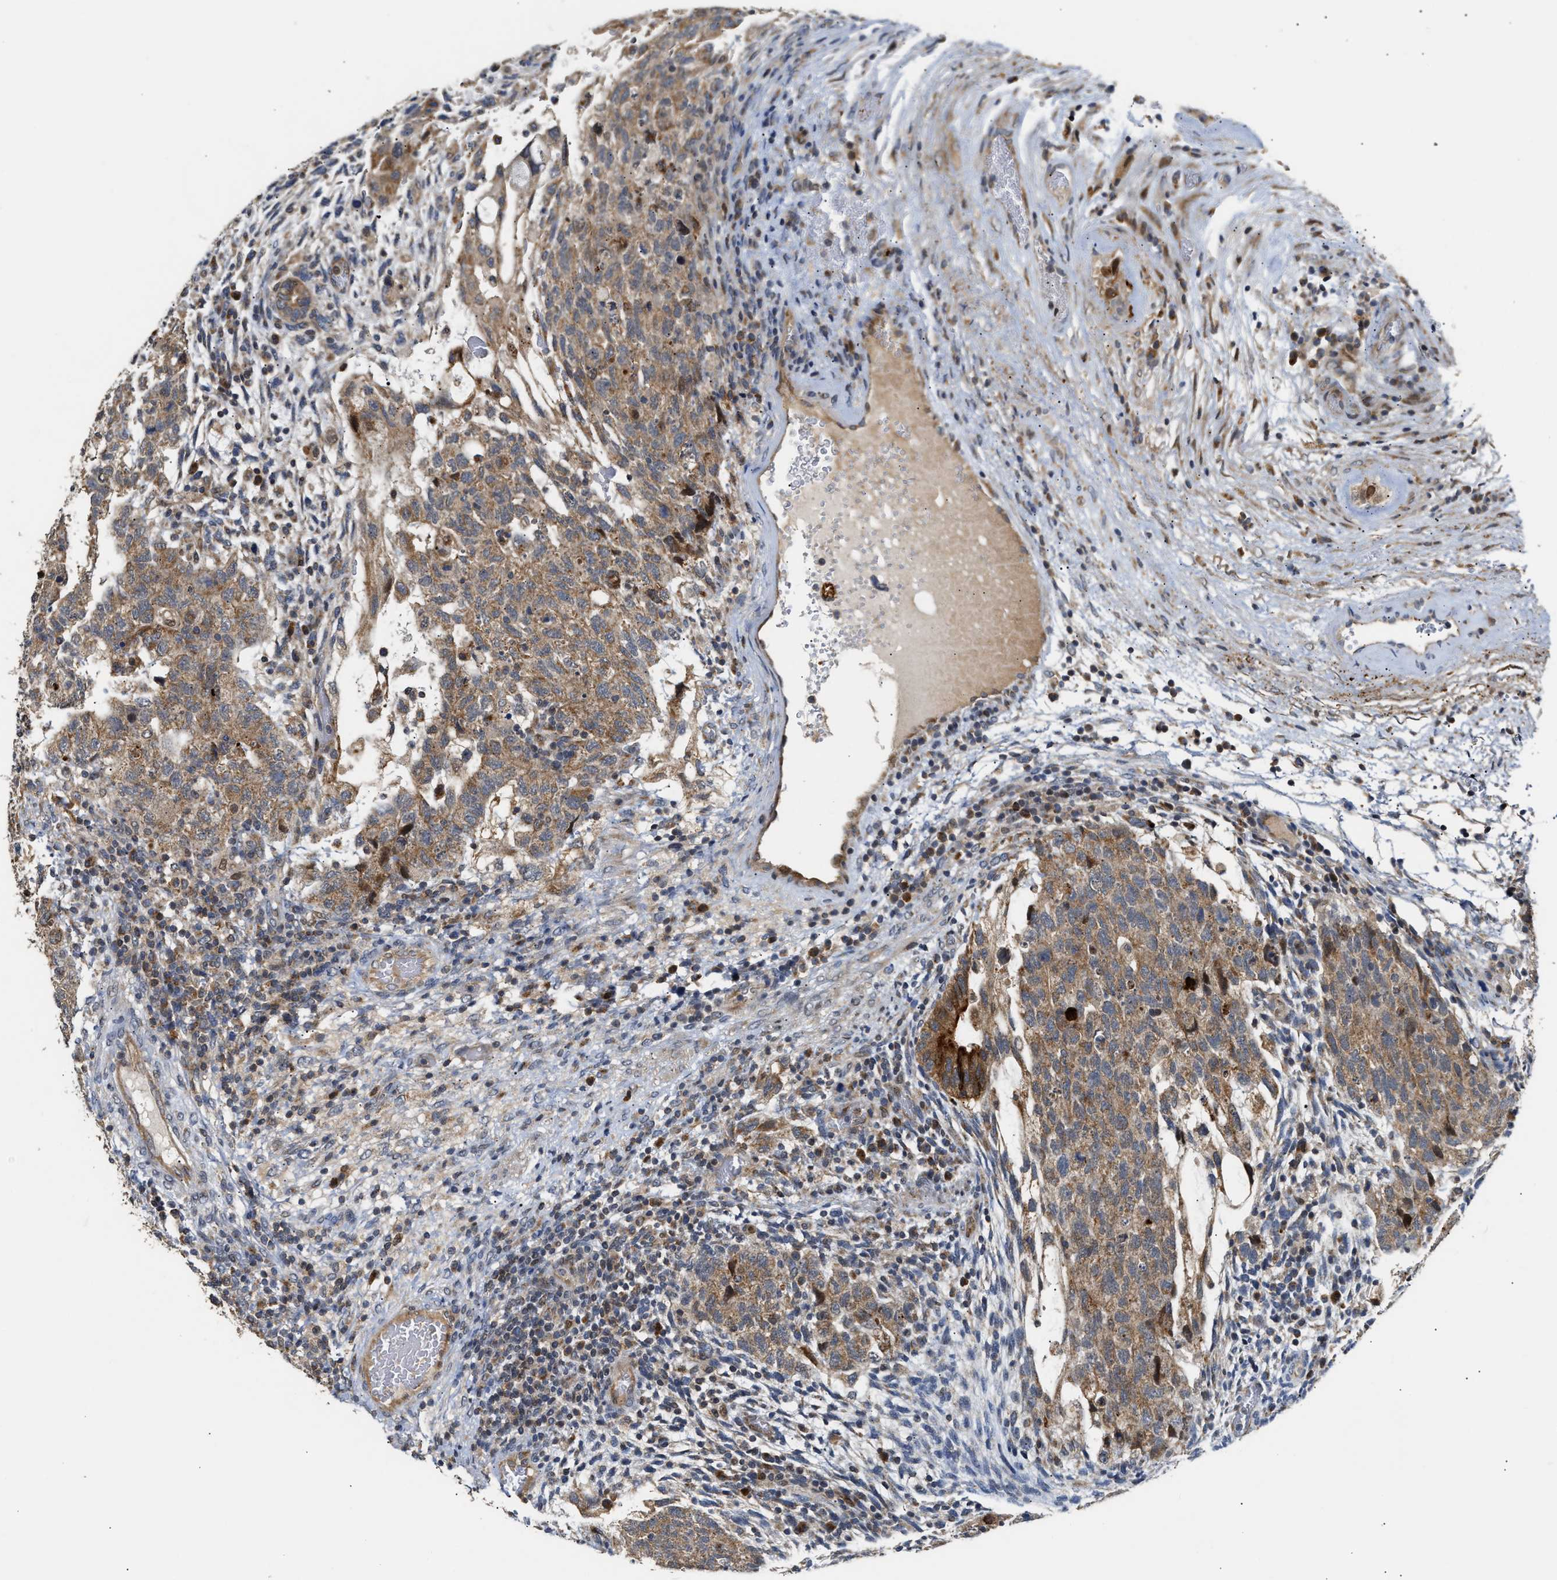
{"staining": {"intensity": "weak", "quantity": ">75%", "location": "cytoplasmic/membranous"}, "tissue": "testis cancer", "cell_type": "Tumor cells", "image_type": "cancer", "snomed": [{"axis": "morphology", "description": "Normal tissue, NOS"}, {"axis": "morphology", "description": "Carcinoma, Embryonal, NOS"}, {"axis": "topography", "description": "Testis"}], "caption": "An IHC micrograph of tumor tissue is shown. Protein staining in brown labels weak cytoplasmic/membranous positivity in testis cancer within tumor cells. (Brightfield microscopy of DAB IHC at high magnification).", "gene": "EXTL2", "patient": {"sex": "male", "age": 36}}